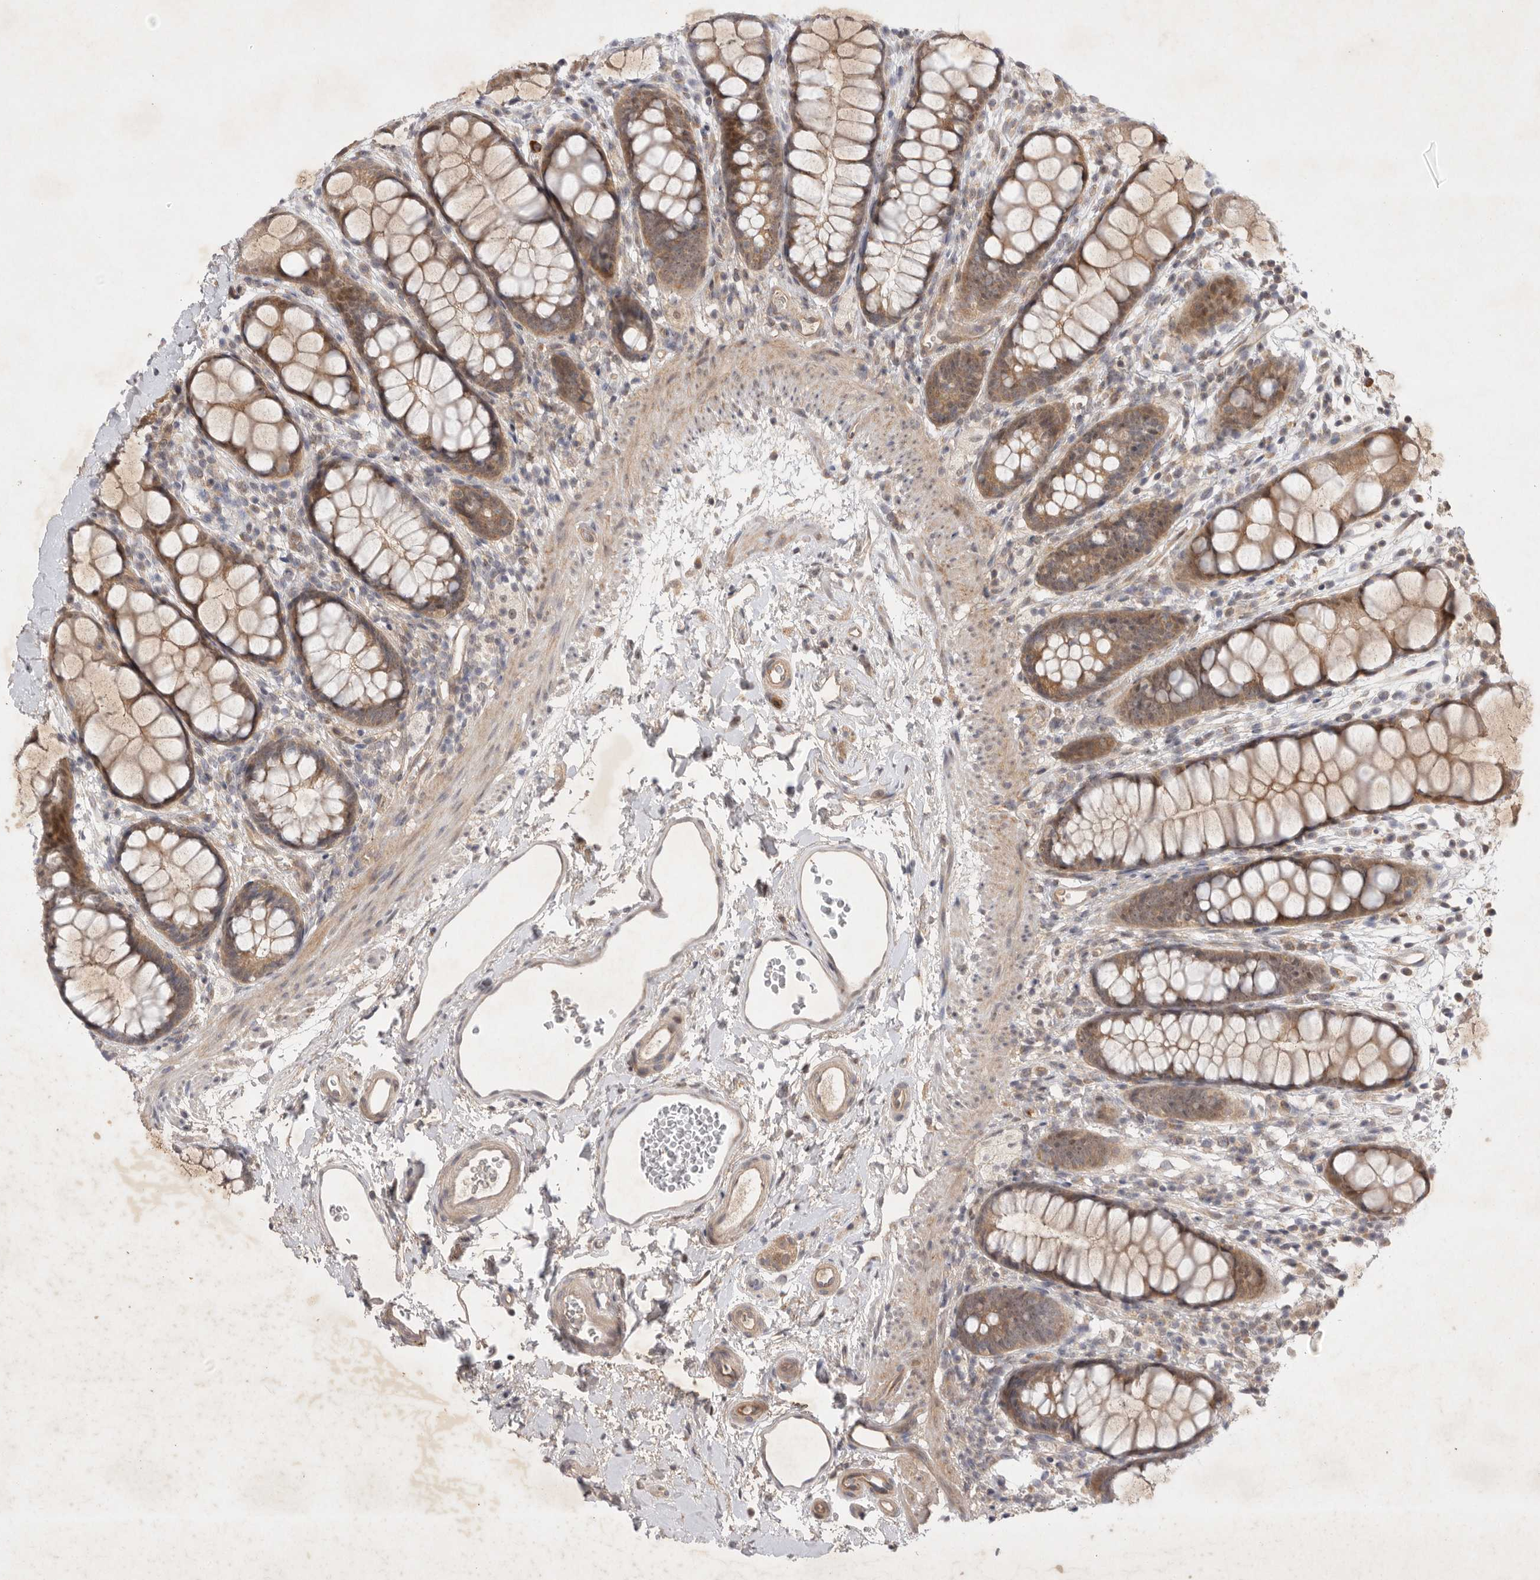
{"staining": {"intensity": "moderate", "quantity": ">75%", "location": "cytoplasmic/membranous"}, "tissue": "rectum", "cell_type": "Glandular cells", "image_type": "normal", "snomed": [{"axis": "morphology", "description": "Normal tissue, NOS"}, {"axis": "topography", "description": "Rectum"}], "caption": "An image of human rectum stained for a protein displays moderate cytoplasmic/membranous brown staining in glandular cells. Using DAB (3,3'-diaminobenzidine) (brown) and hematoxylin (blue) stains, captured at high magnification using brightfield microscopy.", "gene": "PTPDC1", "patient": {"sex": "female", "age": 65}}